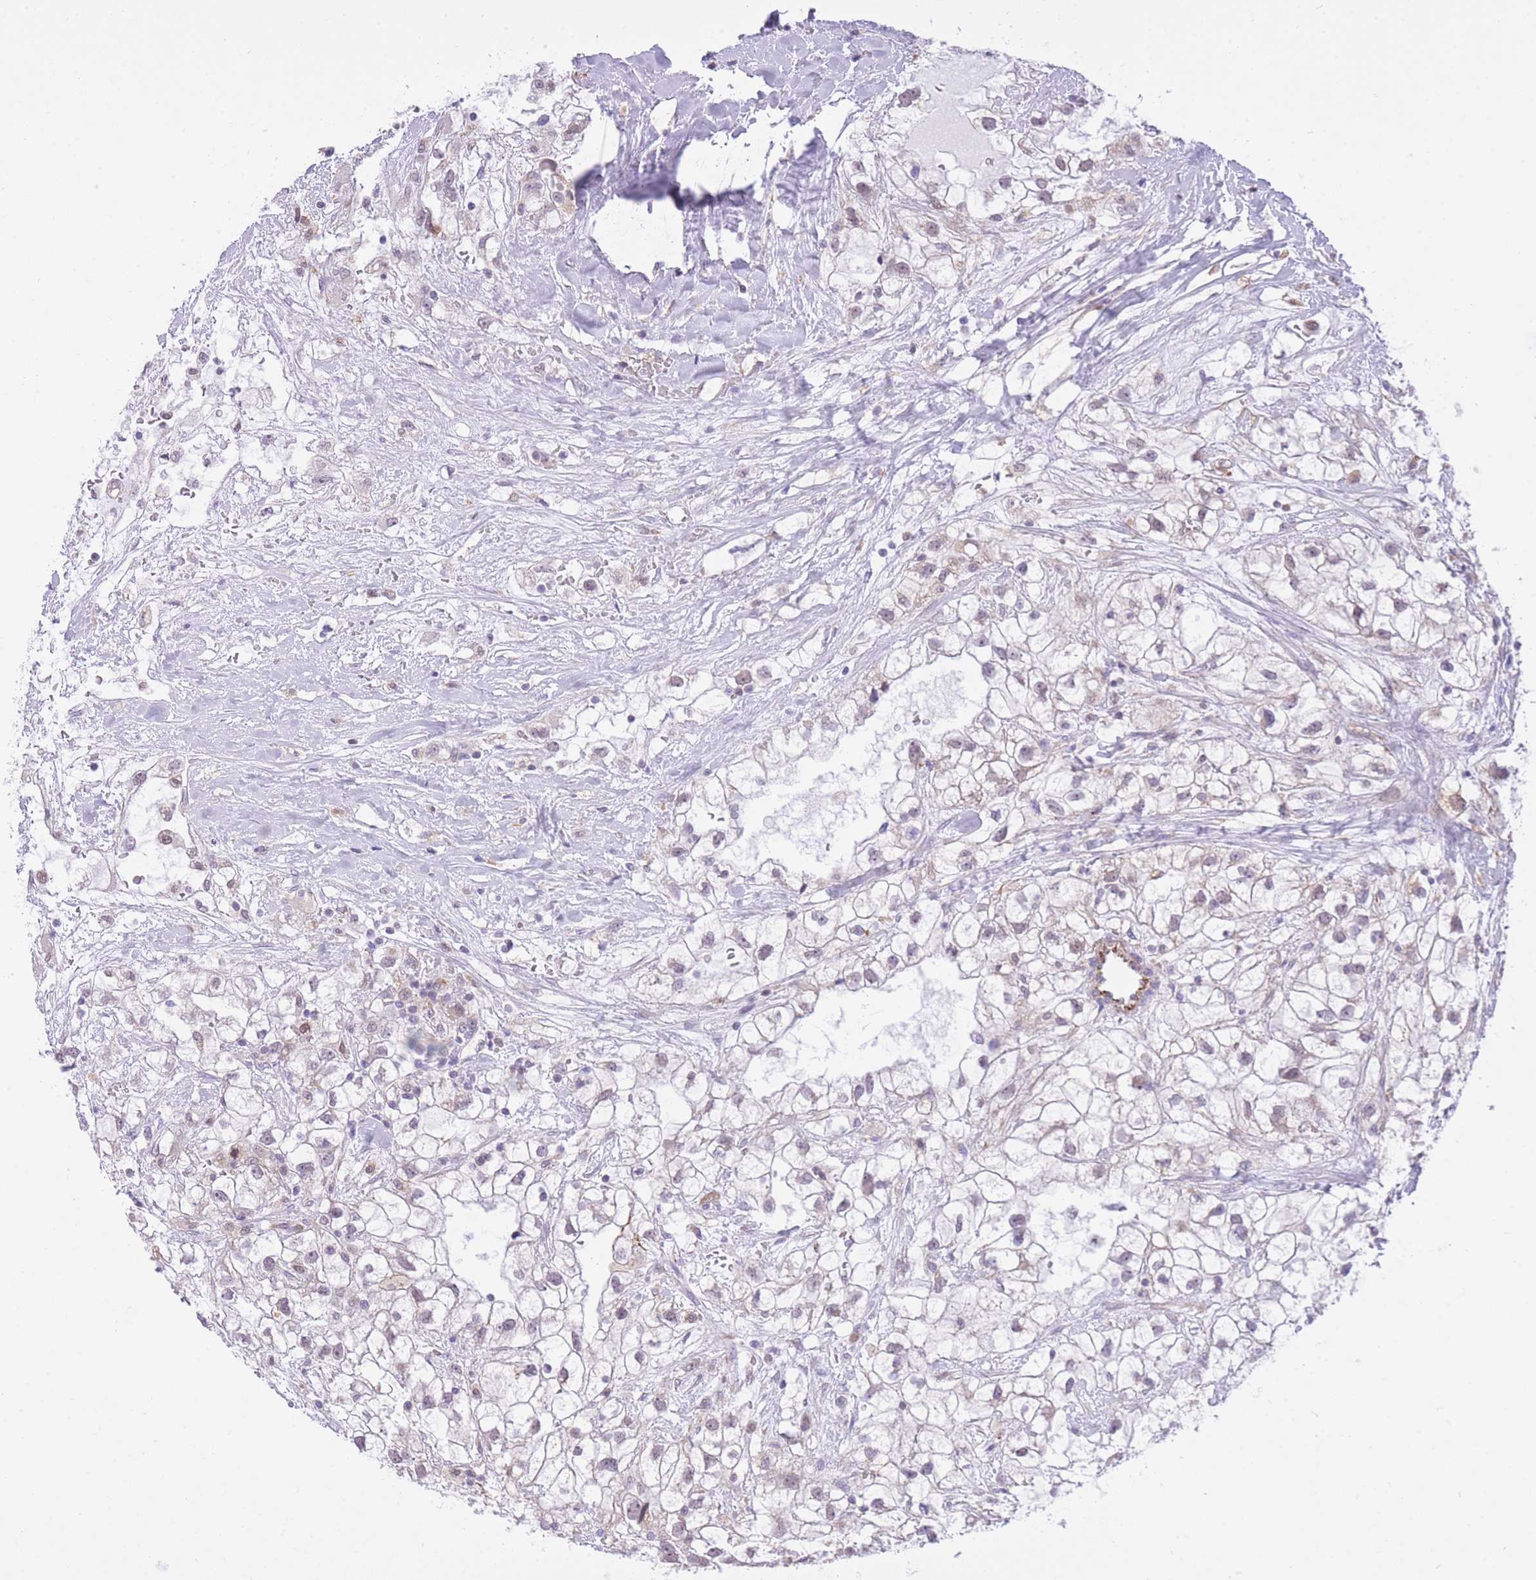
{"staining": {"intensity": "weak", "quantity": "25%-75%", "location": "nuclear"}, "tissue": "renal cancer", "cell_type": "Tumor cells", "image_type": "cancer", "snomed": [{"axis": "morphology", "description": "Adenocarcinoma, NOS"}, {"axis": "topography", "description": "Kidney"}], "caption": "IHC (DAB) staining of renal adenocarcinoma demonstrates weak nuclear protein positivity in about 25%-75% of tumor cells.", "gene": "MEIOSIN", "patient": {"sex": "male", "age": 59}}